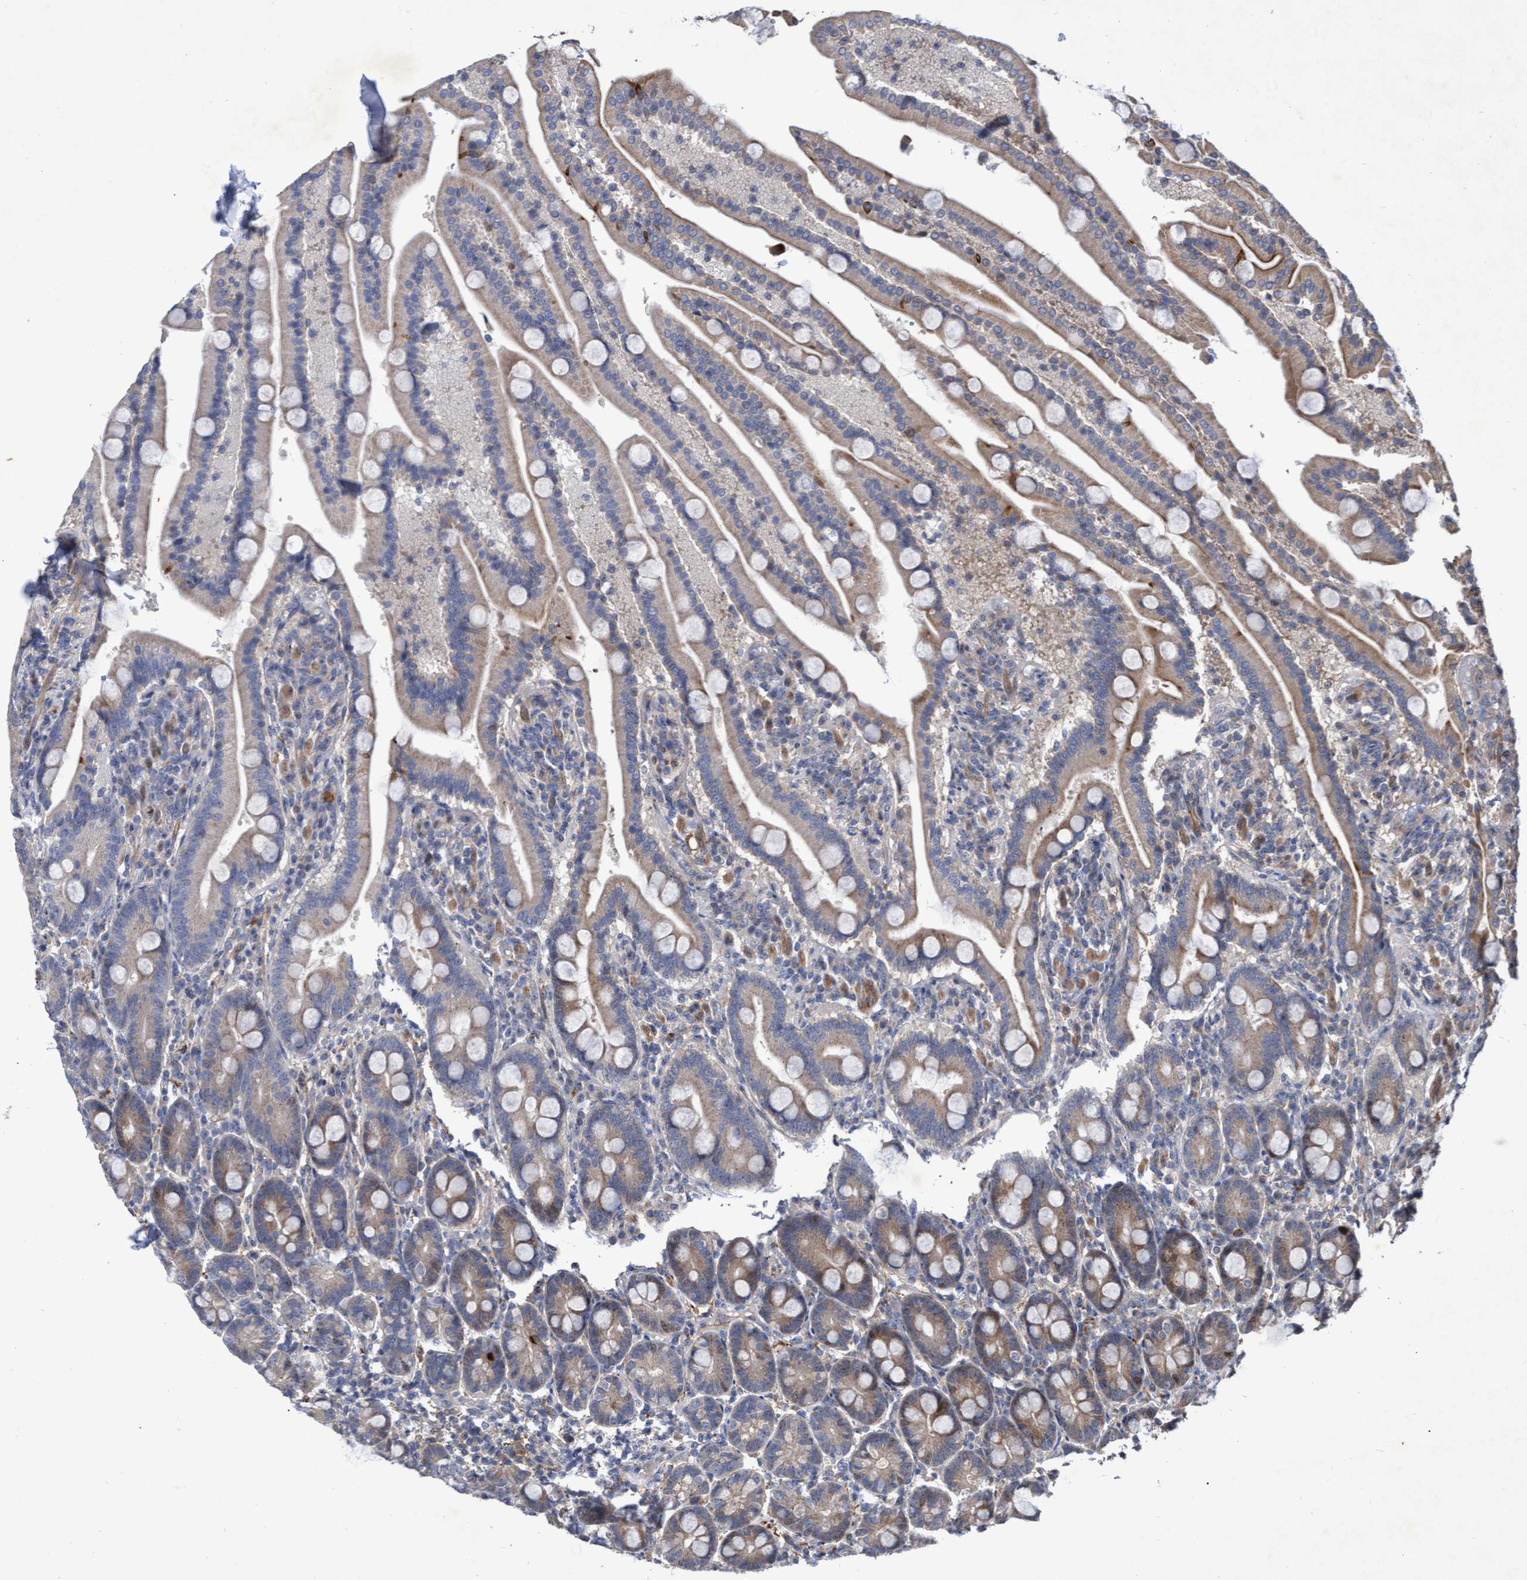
{"staining": {"intensity": "moderate", "quantity": ">75%", "location": "cytoplasmic/membranous"}, "tissue": "duodenum", "cell_type": "Glandular cells", "image_type": "normal", "snomed": [{"axis": "morphology", "description": "Normal tissue, NOS"}, {"axis": "topography", "description": "Duodenum"}], "caption": "Duodenum was stained to show a protein in brown. There is medium levels of moderate cytoplasmic/membranous staining in approximately >75% of glandular cells. (DAB IHC with brightfield microscopy, high magnification).", "gene": "ABCF2", "patient": {"sex": "male", "age": 54}}